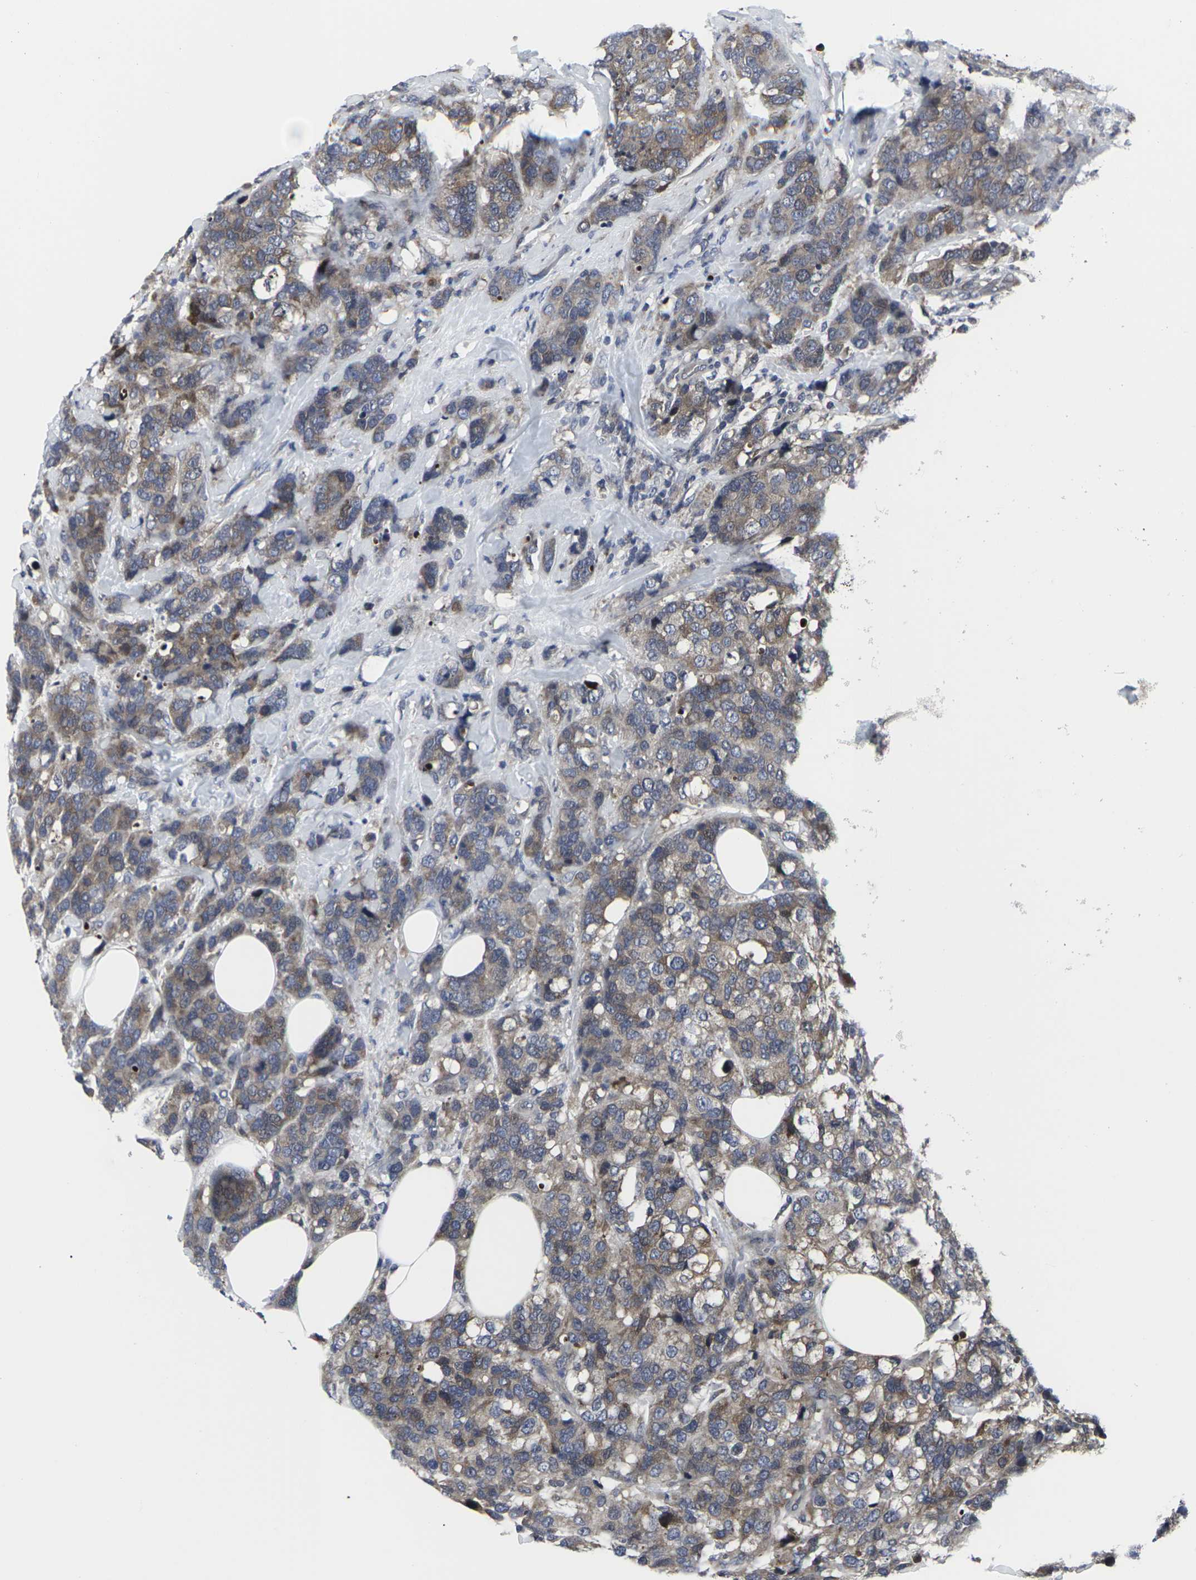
{"staining": {"intensity": "moderate", "quantity": ">75%", "location": "cytoplasmic/membranous"}, "tissue": "breast cancer", "cell_type": "Tumor cells", "image_type": "cancer", "snomed": [{"axis": "morphology", "description": "Lobular carcinoma"}, {"axis": "topography", "description": "Breast"}], "caption": "This is a photomicrograph of immunohistochemistry (IHC) staining of breast cancer (lobular carcinoma), which shows moderate staining in the cytoplasmic/membranous of tumor cells.", "gene": "HPRT1", "patient": {"sex": "female", "age": 59}}